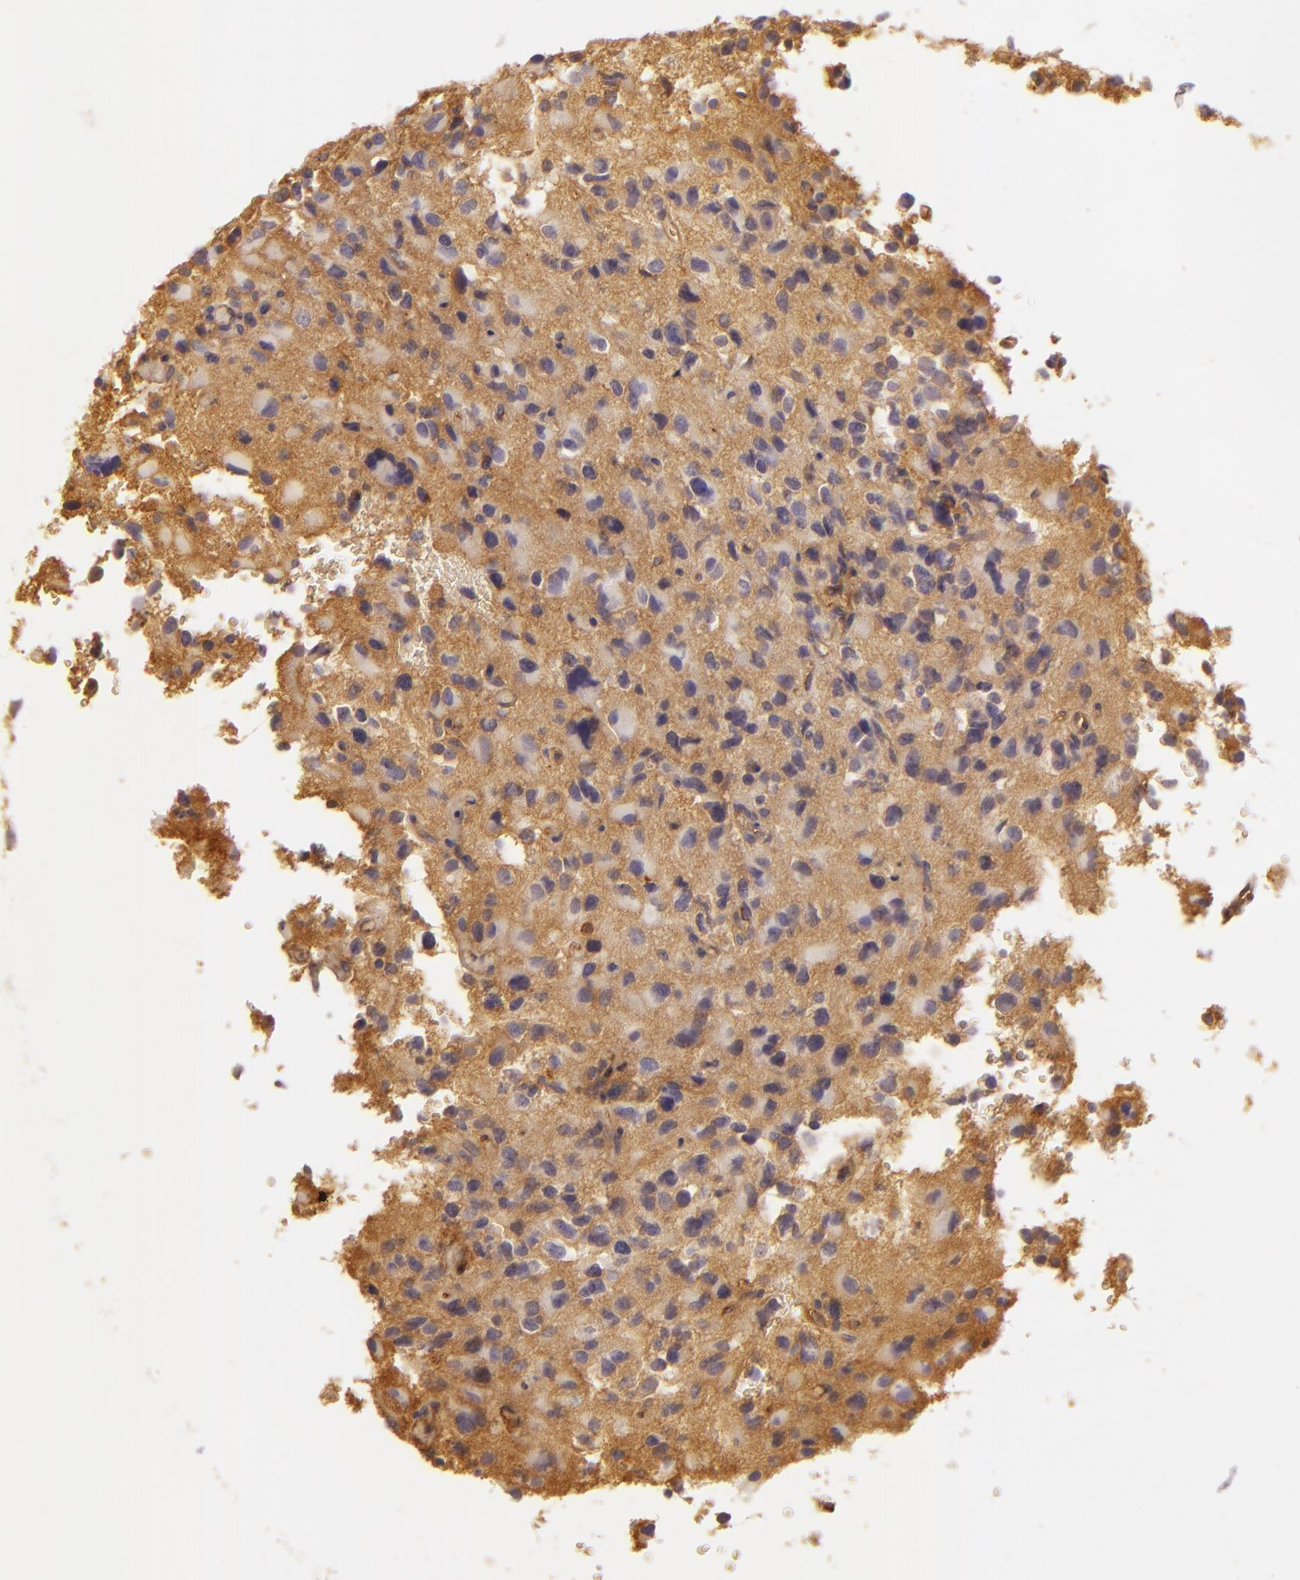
{"staining": {"intensity": "negative", "quantity": "none", "location": "none"}, "tissue": "glioma", "cell_type": "Tumor cells", "image_type": "cancer", "snomed": [{"axis": "morphology", "description": "Glioma, malignant, High grade"}, {"axis": "topography", "description": "Brain"}], "caption": "DAB (3,3'-diaminobenzidine) immunohistochemical staining of malignant glioma (high-grade) displays no significant staining in tumor cells.", "gene": "CD59", "patient": {"sex": "male", "age": 69}}